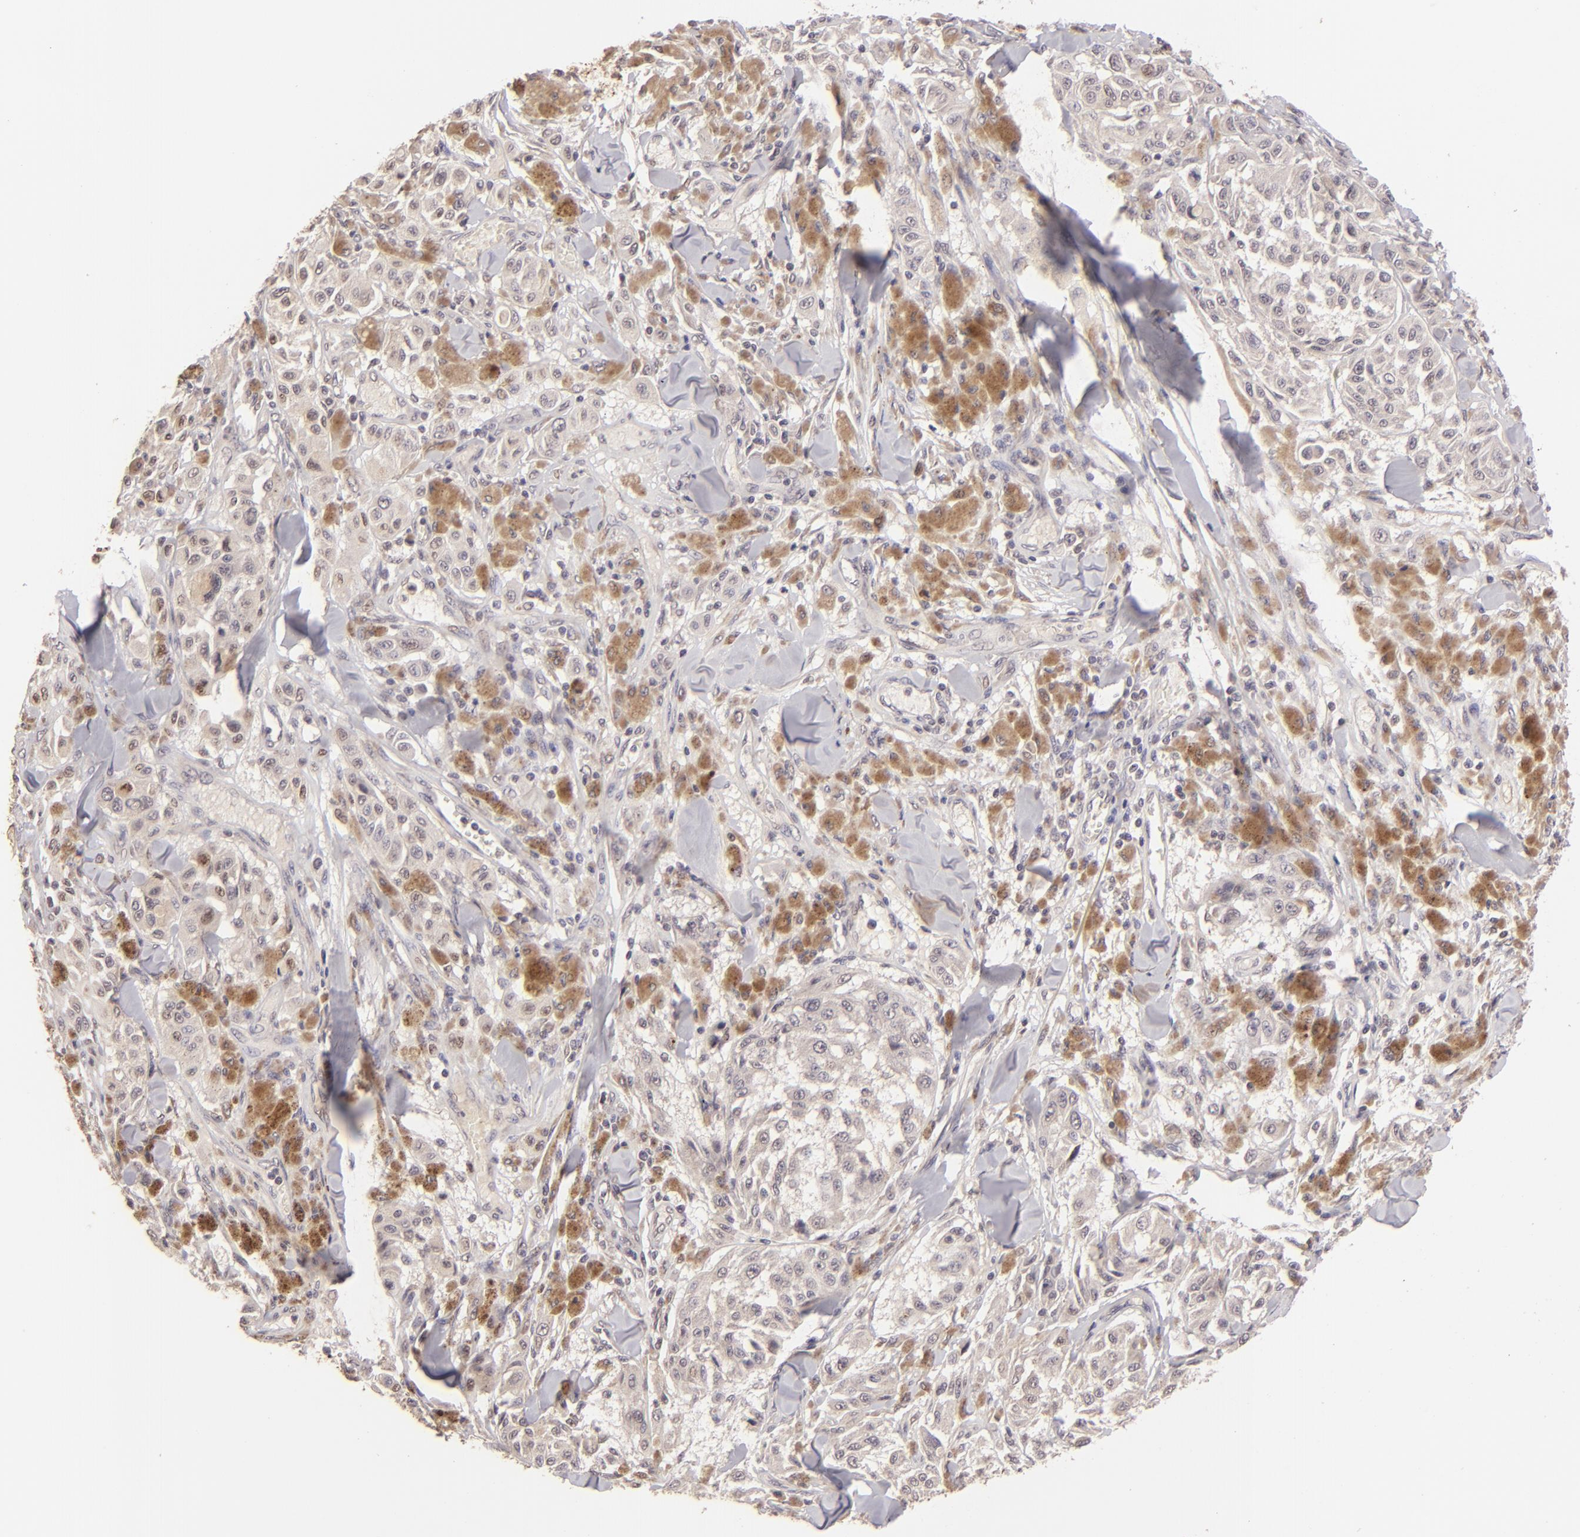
{"staining": {"intensity": "weak", "quantity": "25%-75%", "location": "cytoplasmic/membranous"}, "tissue": "melanoma", "cell_type": "Tumor cells", "image_type": "cancer", "snomed": [{"axis": "morphology", "description": "Malignant melanoma, NOS"}, {"axis": "topography", "description": "Skin"}], "caption": "Malignant melanoma tissue exhibits weak cytoplasmic/membranous positivity in about 25%-75% of tumor cells, visualized by immunohistochemistry. (brown staining indicates protein expression, while blue staining denotes nuclei).", "gene": "CLDN1", "patient": {"sex": "female", "age": 64}}